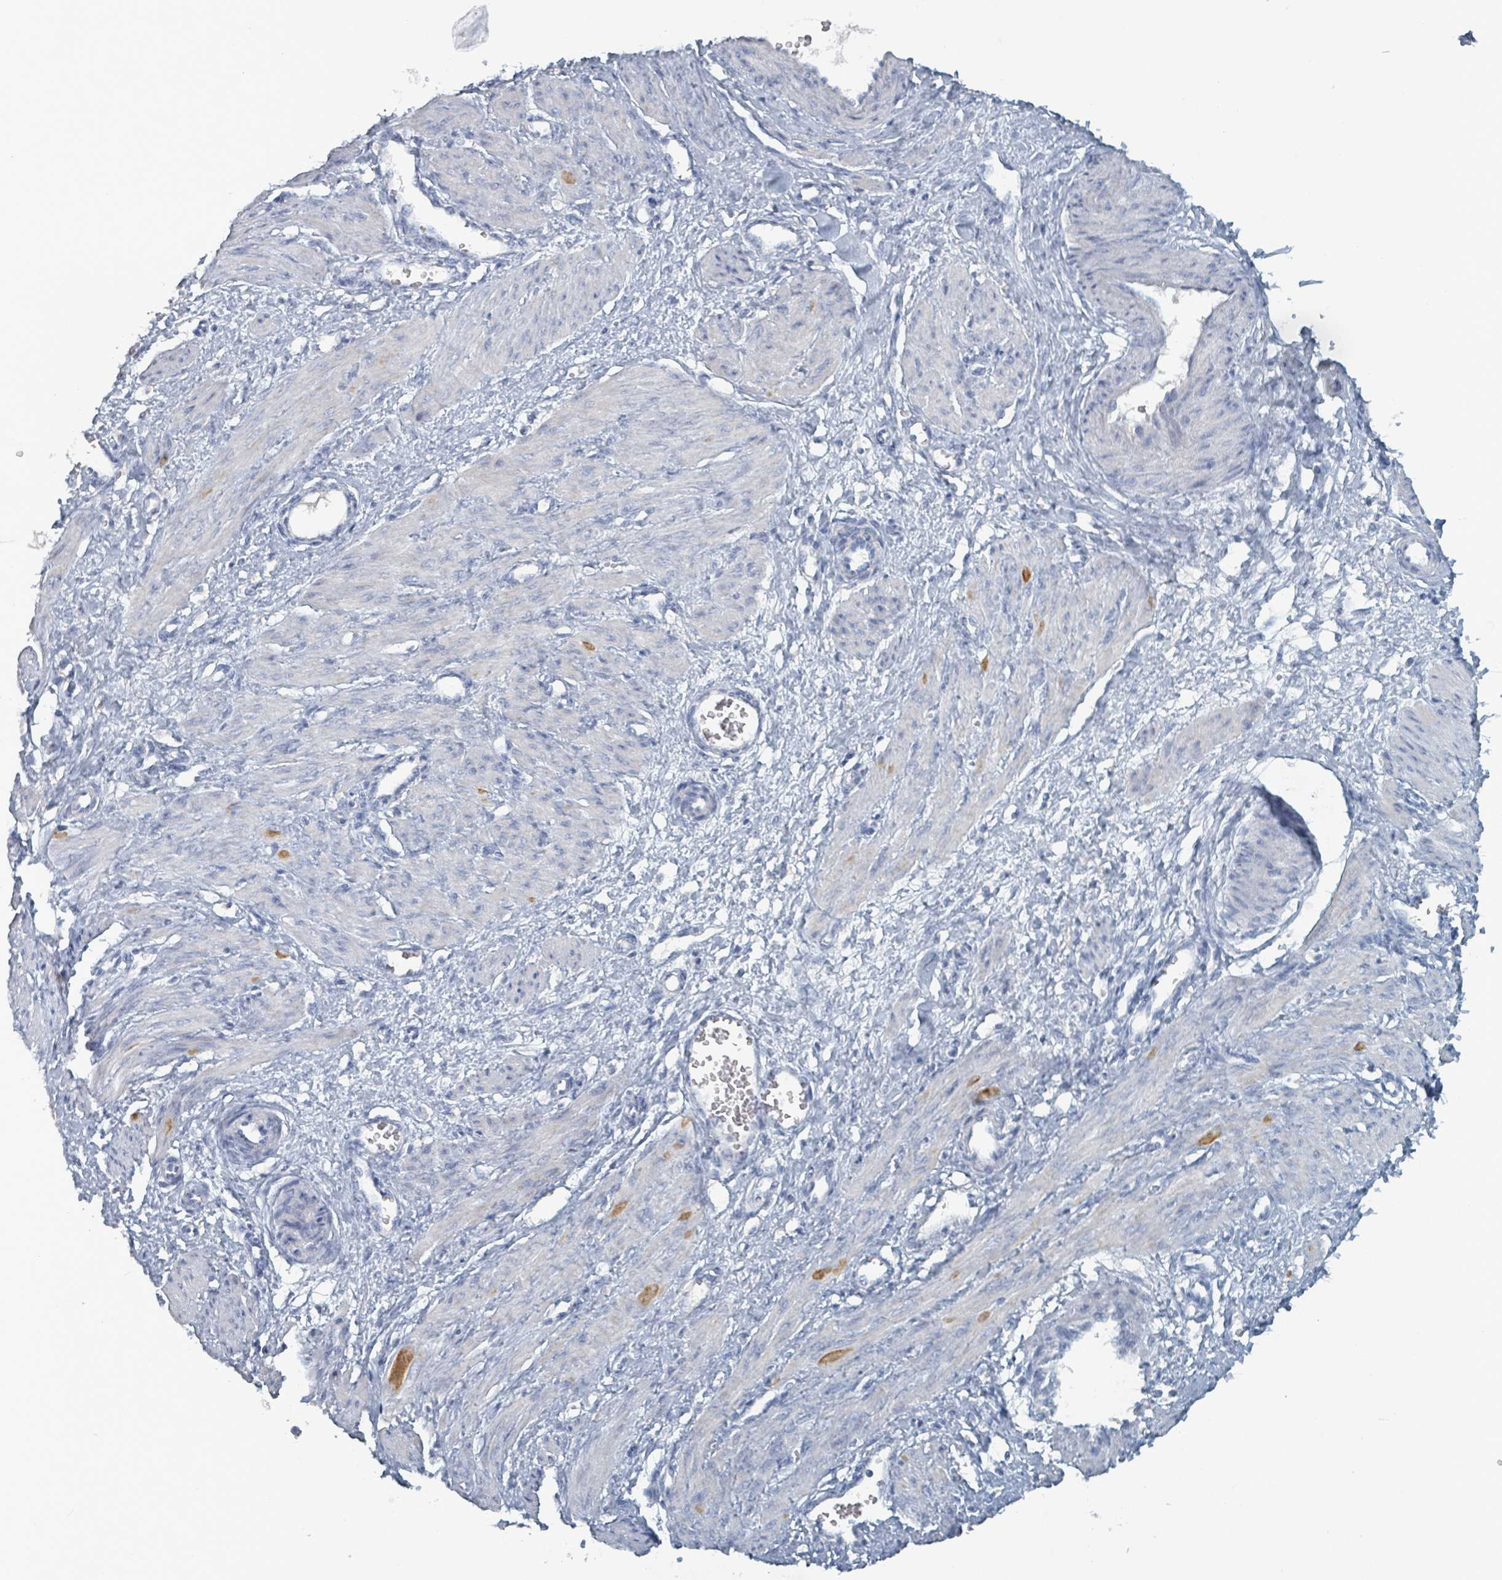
{"staining": {"intensity": "negative", "quantity": "none", "location": "none"}, "tissue": "smooth muscle", "cell_type": "Smooth muscle cells", "image_type": "normal", "snomed": [{"axis": "morphology", "description": "Normal tissue, NOS"}, {"axis": "topography", "description": "Endometrium"}], "caption": "High magnification brightfield microscopy of normal smooth muscle stained with DAB (brown) and counterstained with hematoxylin (blue): smooth muscle cells show no significant staining.", "gene": "HEATR5A", "patient": {"sex": "female", "age": 33}}